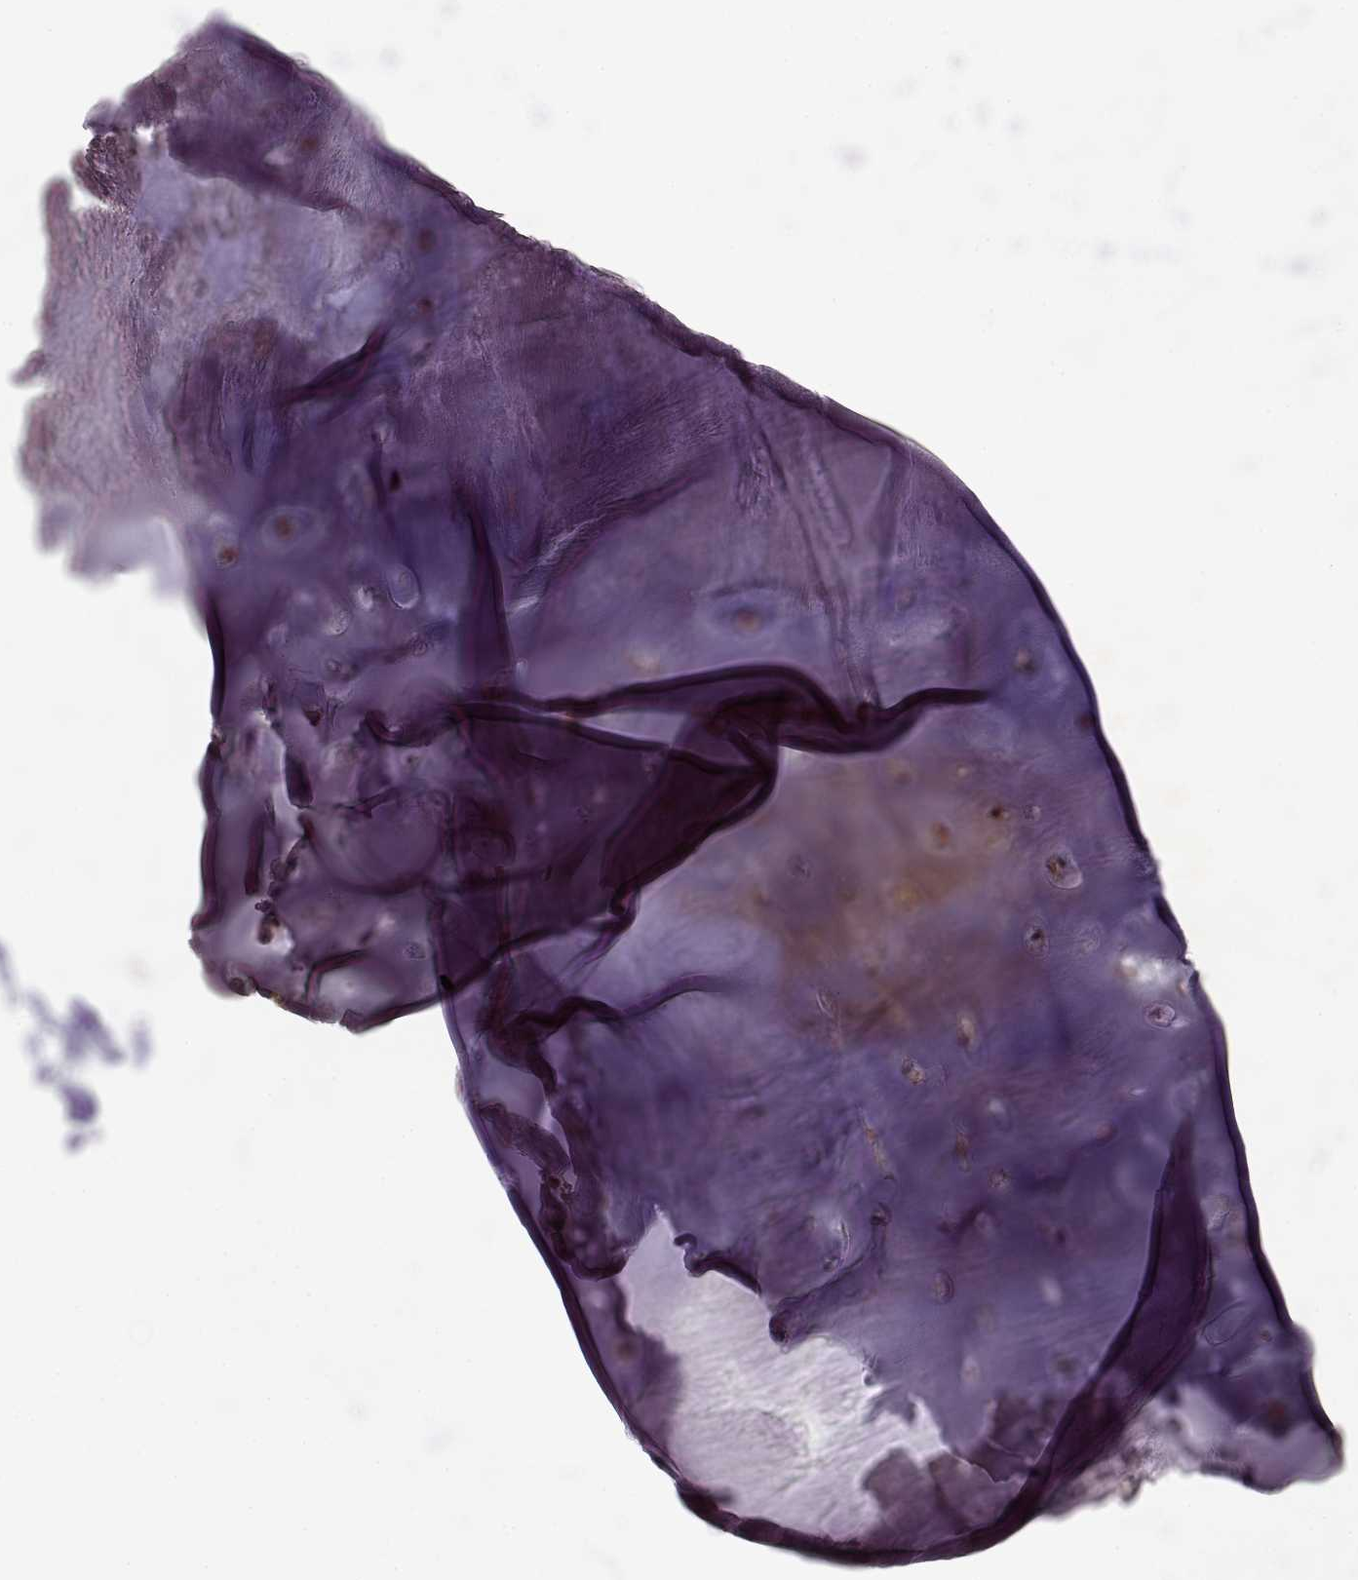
{"staining": {"intensity": "moderate", "quantity": ">75%", "location": "cytoplasmic/membranous"}, "tissue": "soft tissue", "cell_type": "Chondrocytes", "image_type": "normal", "snomed": [{"axis": "morphology", "description": "Normal tissue, NOS"}, {"axis": "morphology", "description": "Squamous cell carcinoma, NOS"}, {"axis": "topography", "description": "Cartilage tissue"}, {"axis": "topography", "description": "Lung"}], "caption": "This photomicrograph reveals unremarkable soft tissue stained with IHC to label a protein in brown. The cytoplasmic/membranous of chondrocytes show moderate positivity for the protein. Nuclei are counter-stained blue.", "gene": "TARS3", "patient": {"sex": "male", "age": 66}}